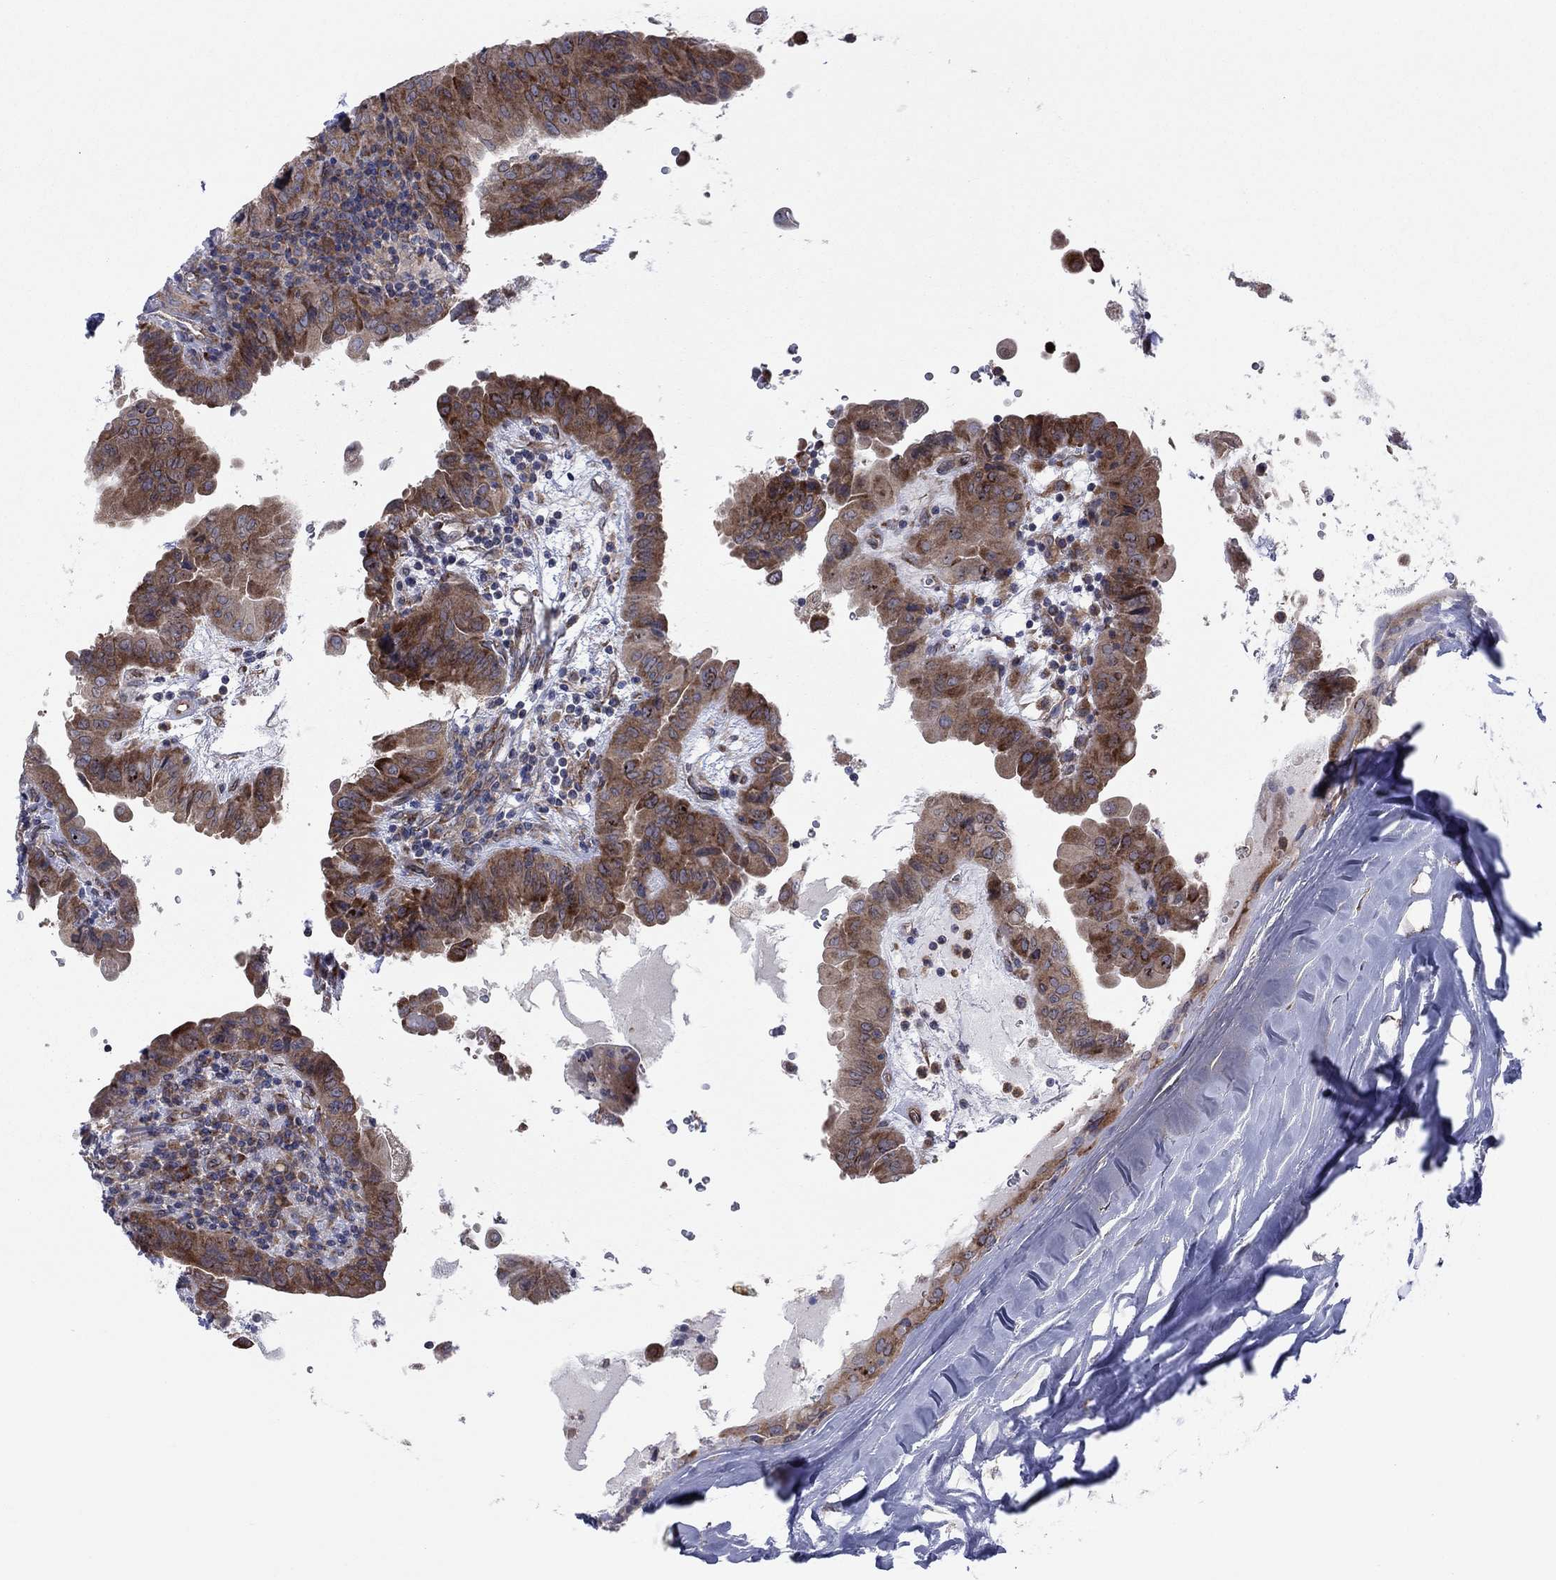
{"staining": {"intensity": "strong", "quantity": ">75%", "location": "cytoplasmic/membranous"}, "tissue": "thyroid cancer", "cell_type": "Tumor cells", "image_type": "cancer", "snomed": [{"axis": "morphology", "description": "Papillary adenocarcinoma, NOS"}, {"axis": "topography", "description": "Thyroid gland"}], "caption": "Immunohistochemical staining of thyroid papillary adenocarcinoma exhibits high levels of strong cytoplasmic/membranous protein positivity in approximately >75% of tumor cells.", "gene": "GPR155", "patient": {"sex": "female", "age": 37}}